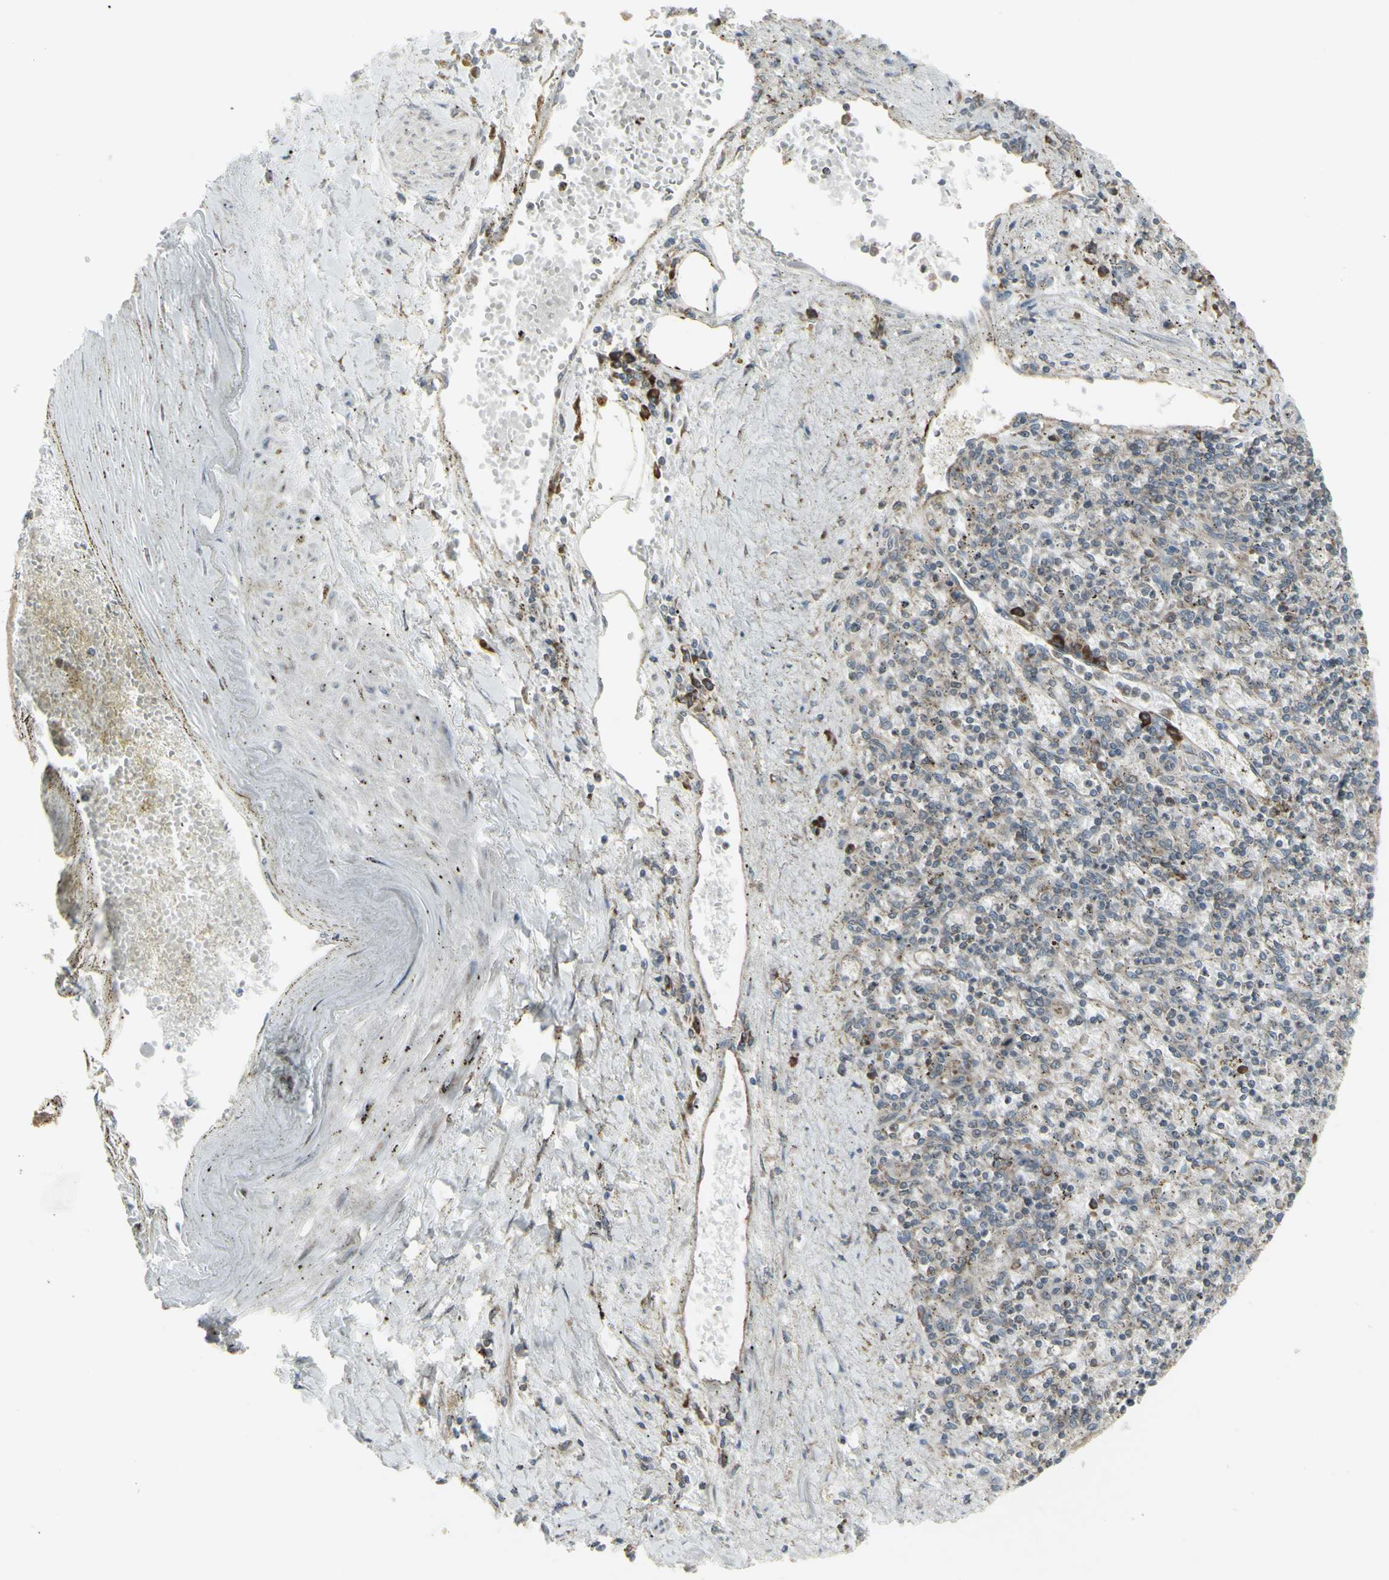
{"staining": {"intensity": "strong", "quantity": "<25%", "location": "cytoplasmic/membranous"}, "tissue": "spleen", "cell_type": "Cells in red pulp", "image_type": "normal", "snomed": [{"axis": "morphology", "description": "Normal tissue, NOS"}, {"axis": "topography", "description": "Spleen"}], "caption": "Immunohistochemistry histopathology image of normal spleen: human spleen stained using IHC displays medium levels of strong protein expression localized specifically in the cytoplasmic/membranous of cells in red pulp, appearing as a cytoplasmic/membranous brown color.", "gene": "FKBP3", "patient": {"sex": "male", "age": 72}}